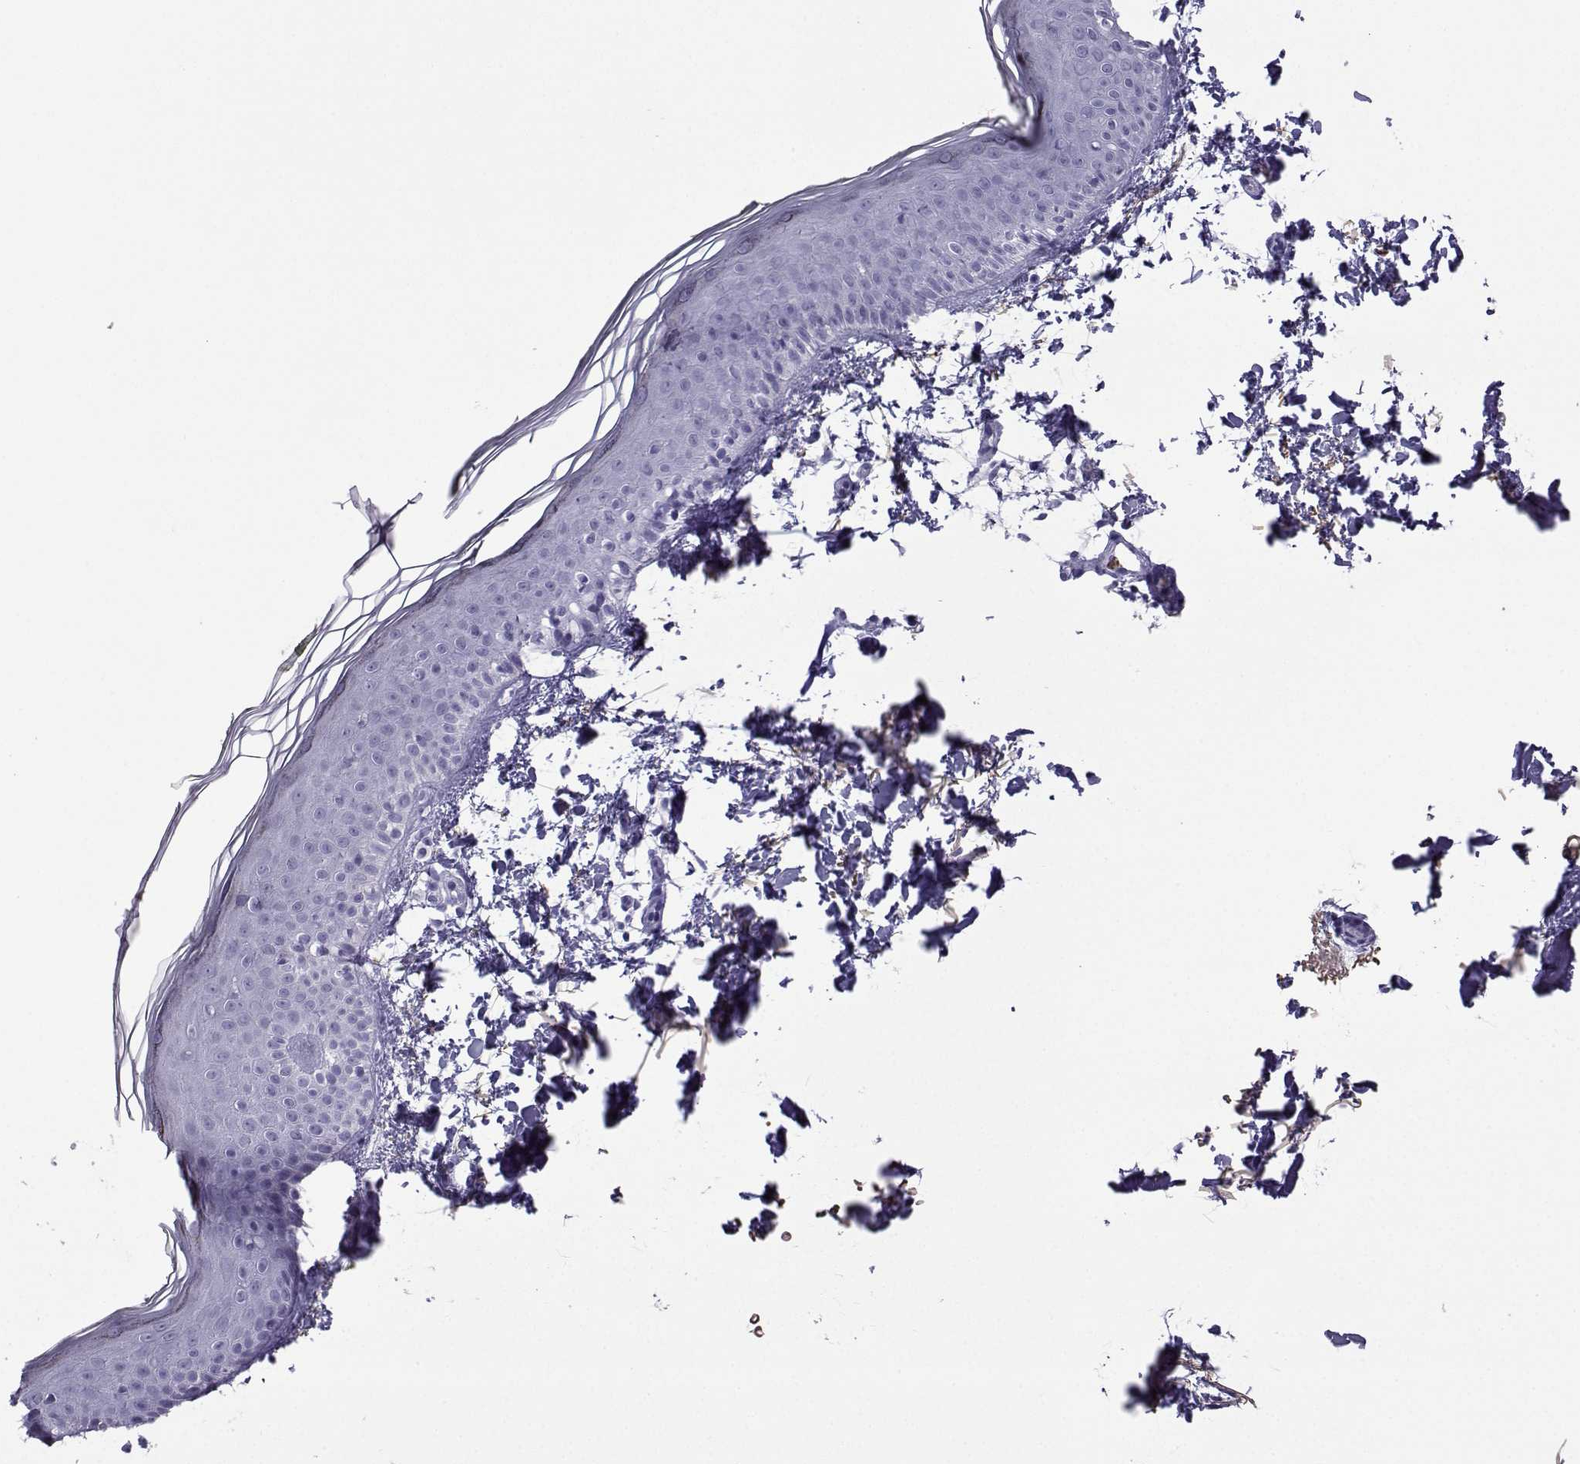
{"staining": {"intensity": "negative", "quantity": "none", "location": "none"}, "tissue": "skin", "cell_type": "Fibroblasts", "image_type": "normal", "snomed": [{"axis": "morphology", "description": "Normal tissue, NOS"}, {"axis": "topography", "description": "Skin"}], "caption": "A high-resolution micrograph shows immunohistochemistry (IHC) staining of benign skin, which reveals no significant expression in fibroblasts. The staining is performed using DAB (3,3'-diaminobenzidine) brown chromogen with nuclei counter-stained in using hematoxylin.", "gene": "TRIM46", "patient": {"sex": "female", "age": 62}}